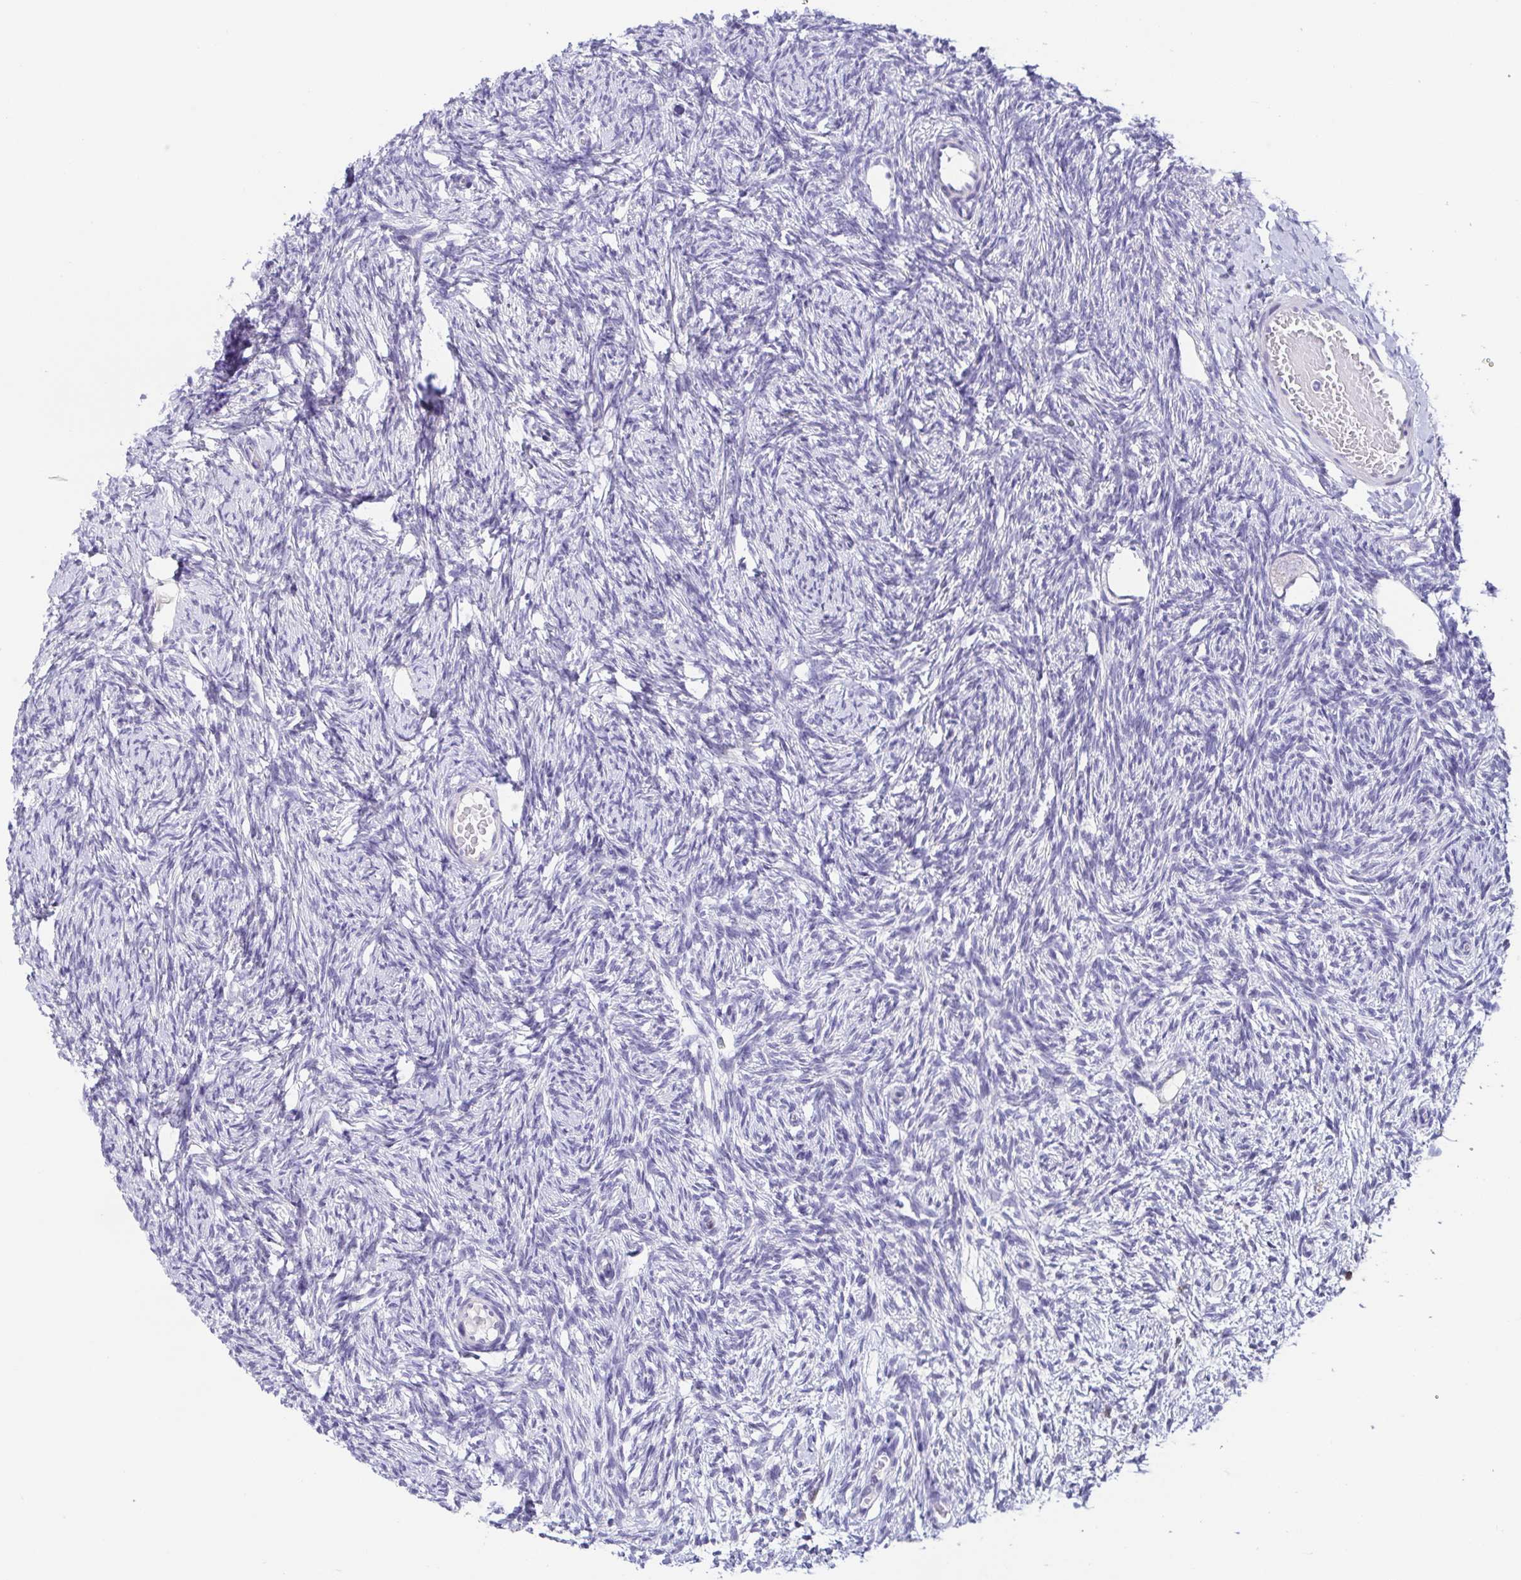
{"staining": {"intensity": "negative", "quantity": "none", "location": "none"}, "tissue": "ovary", "cell_type": "Follicle cells", "image_type": "normal", "snomed": [{"axis": "morphology", "description": "Normal tissue, NOS"}, {"axis": "topography", "description": "Ovary"}], "caption": "There is no significant positivity in follicle cells of ovary. (Immunohistochemistry, brightfield microscopy, high magnification).", "gene": "FABP3", "patient": {"sex": "female", "age": 33}}